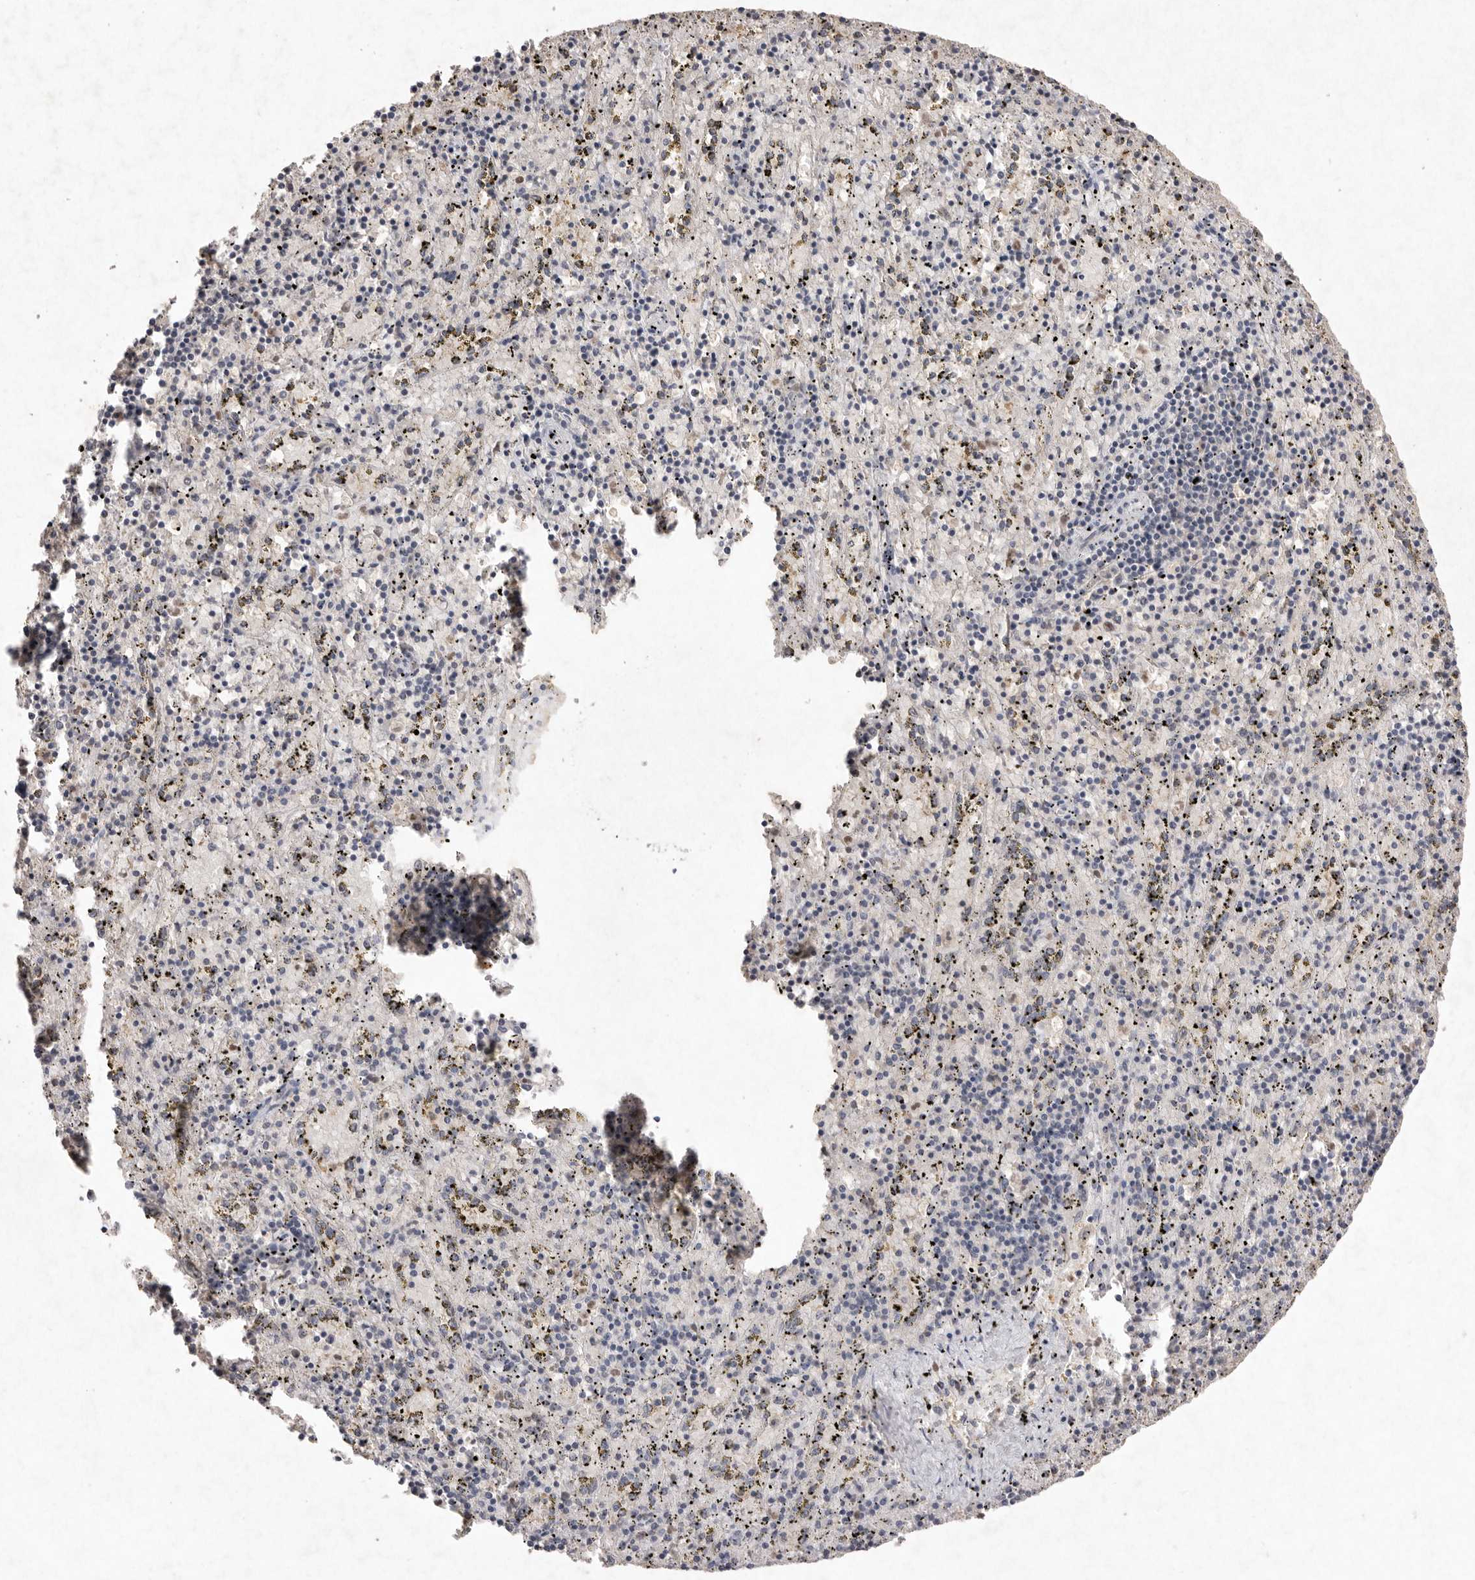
{"staining": {"intensity": "negative", "quantity": "none", "location": "none"}, "tissue": "spleen", "cell_type": "Cells in red pulp", "image_type": "normal", "snomed": [{"axis": "morphology", "description": "Normal tissue, NOS"}, {"axis": "topography", "description": "Spleen"}], "caption": "There is no significant positivity in cells in red pulp of spleen. Brightfield microscopy of immunohistochemistry (IHC) stained with DAB (3,3'-diaminobenzidine) (brown) and hematoxylin (blue), captured at high magnification.", "gene": "APLNR", "patient": {"sex": "male", "age": 11}}